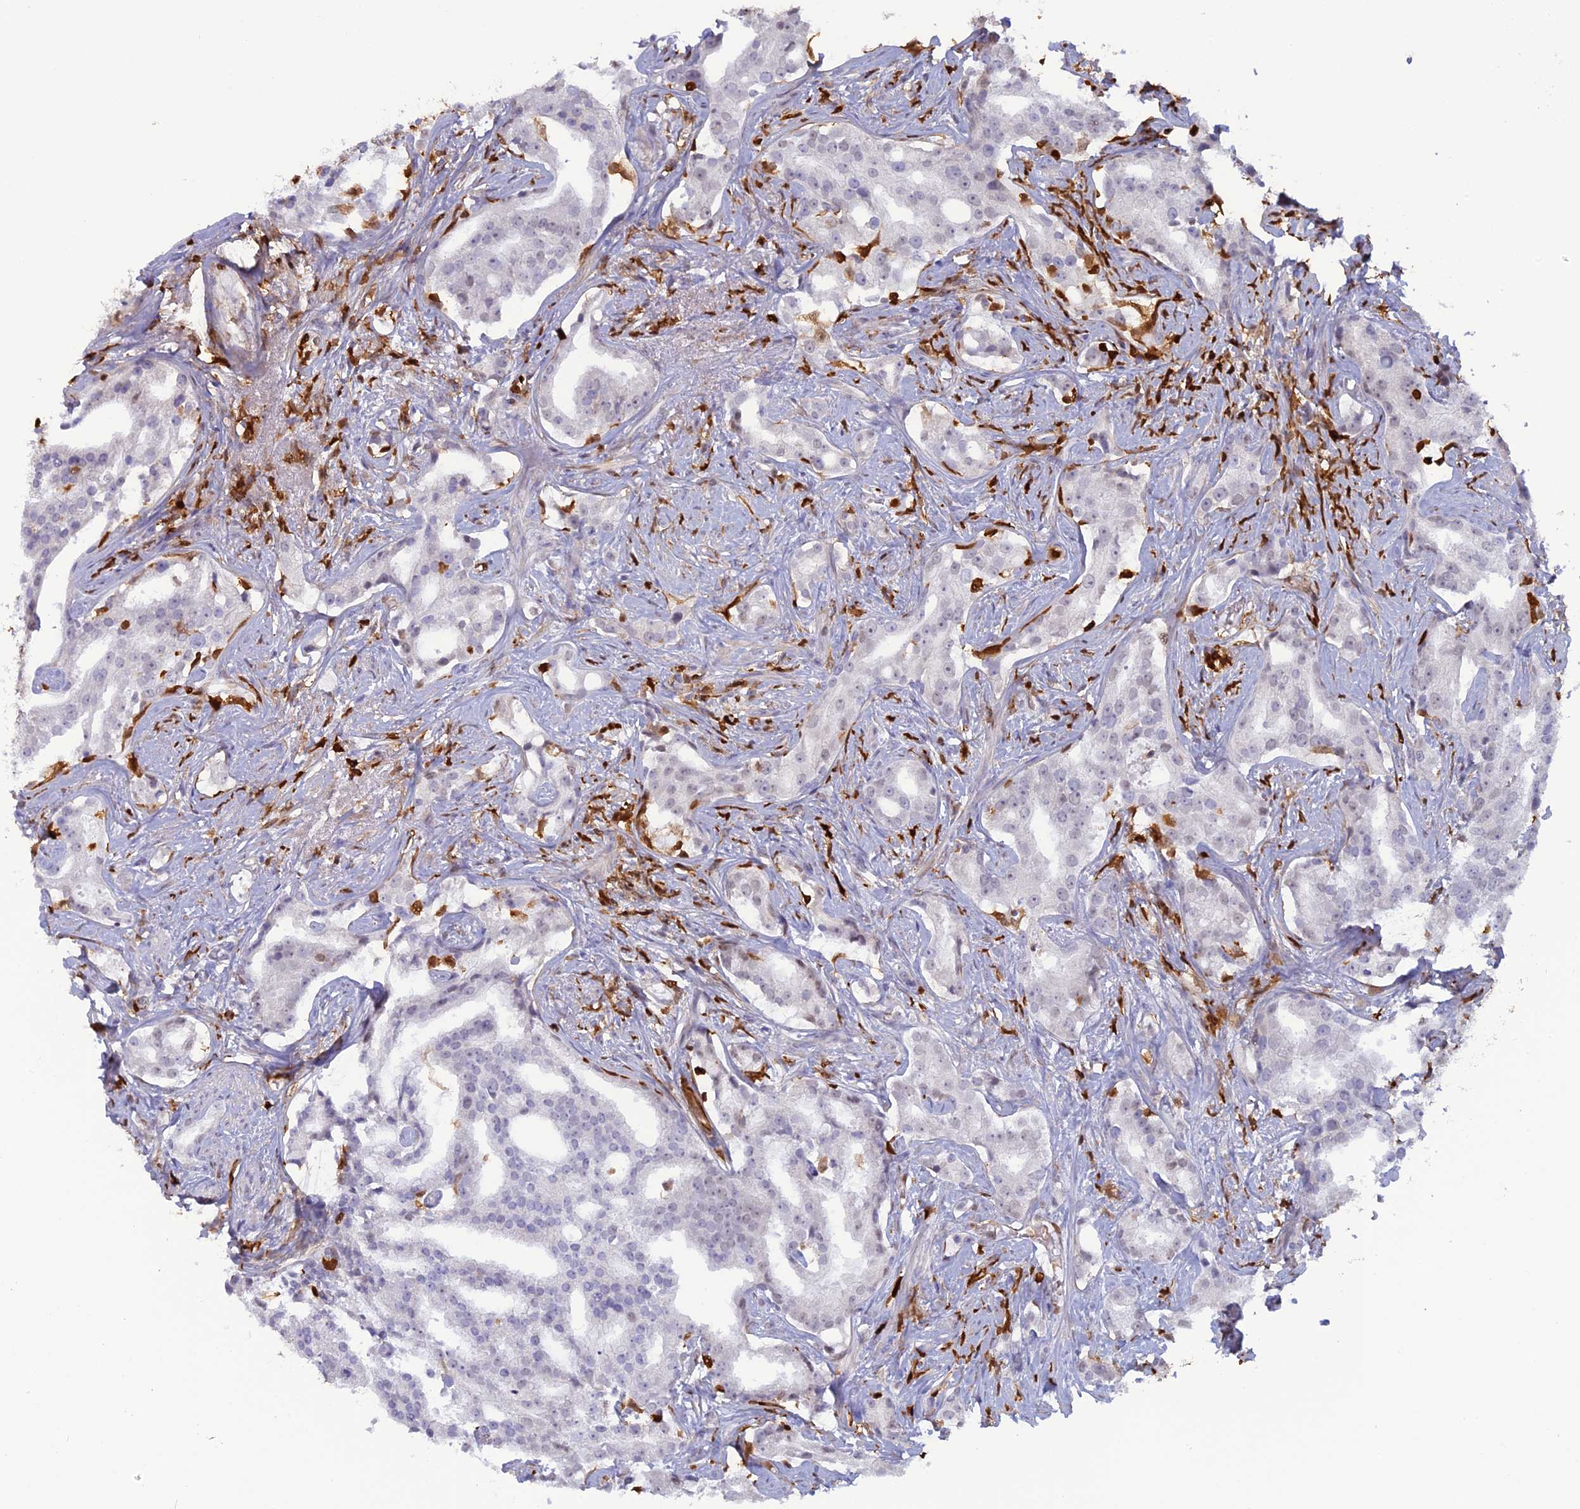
{"staining": {"intensity": "weak", "quantity": "<25%", "location": "nuclear"}, "tissue": "prostate cancer", "cell_type": "Tumor cells", "image_type": "cancer", "snomed": [{"axis": "morphology", "description": "Adenocarcinoma, High grade"}, {"axis": "topography", "description": "Prostate"}], "caption": "Tumor cells show no significant expression in prostate cancer.", "gene": "PGBD4", "patient": {"sex": "male", "age": 67}}